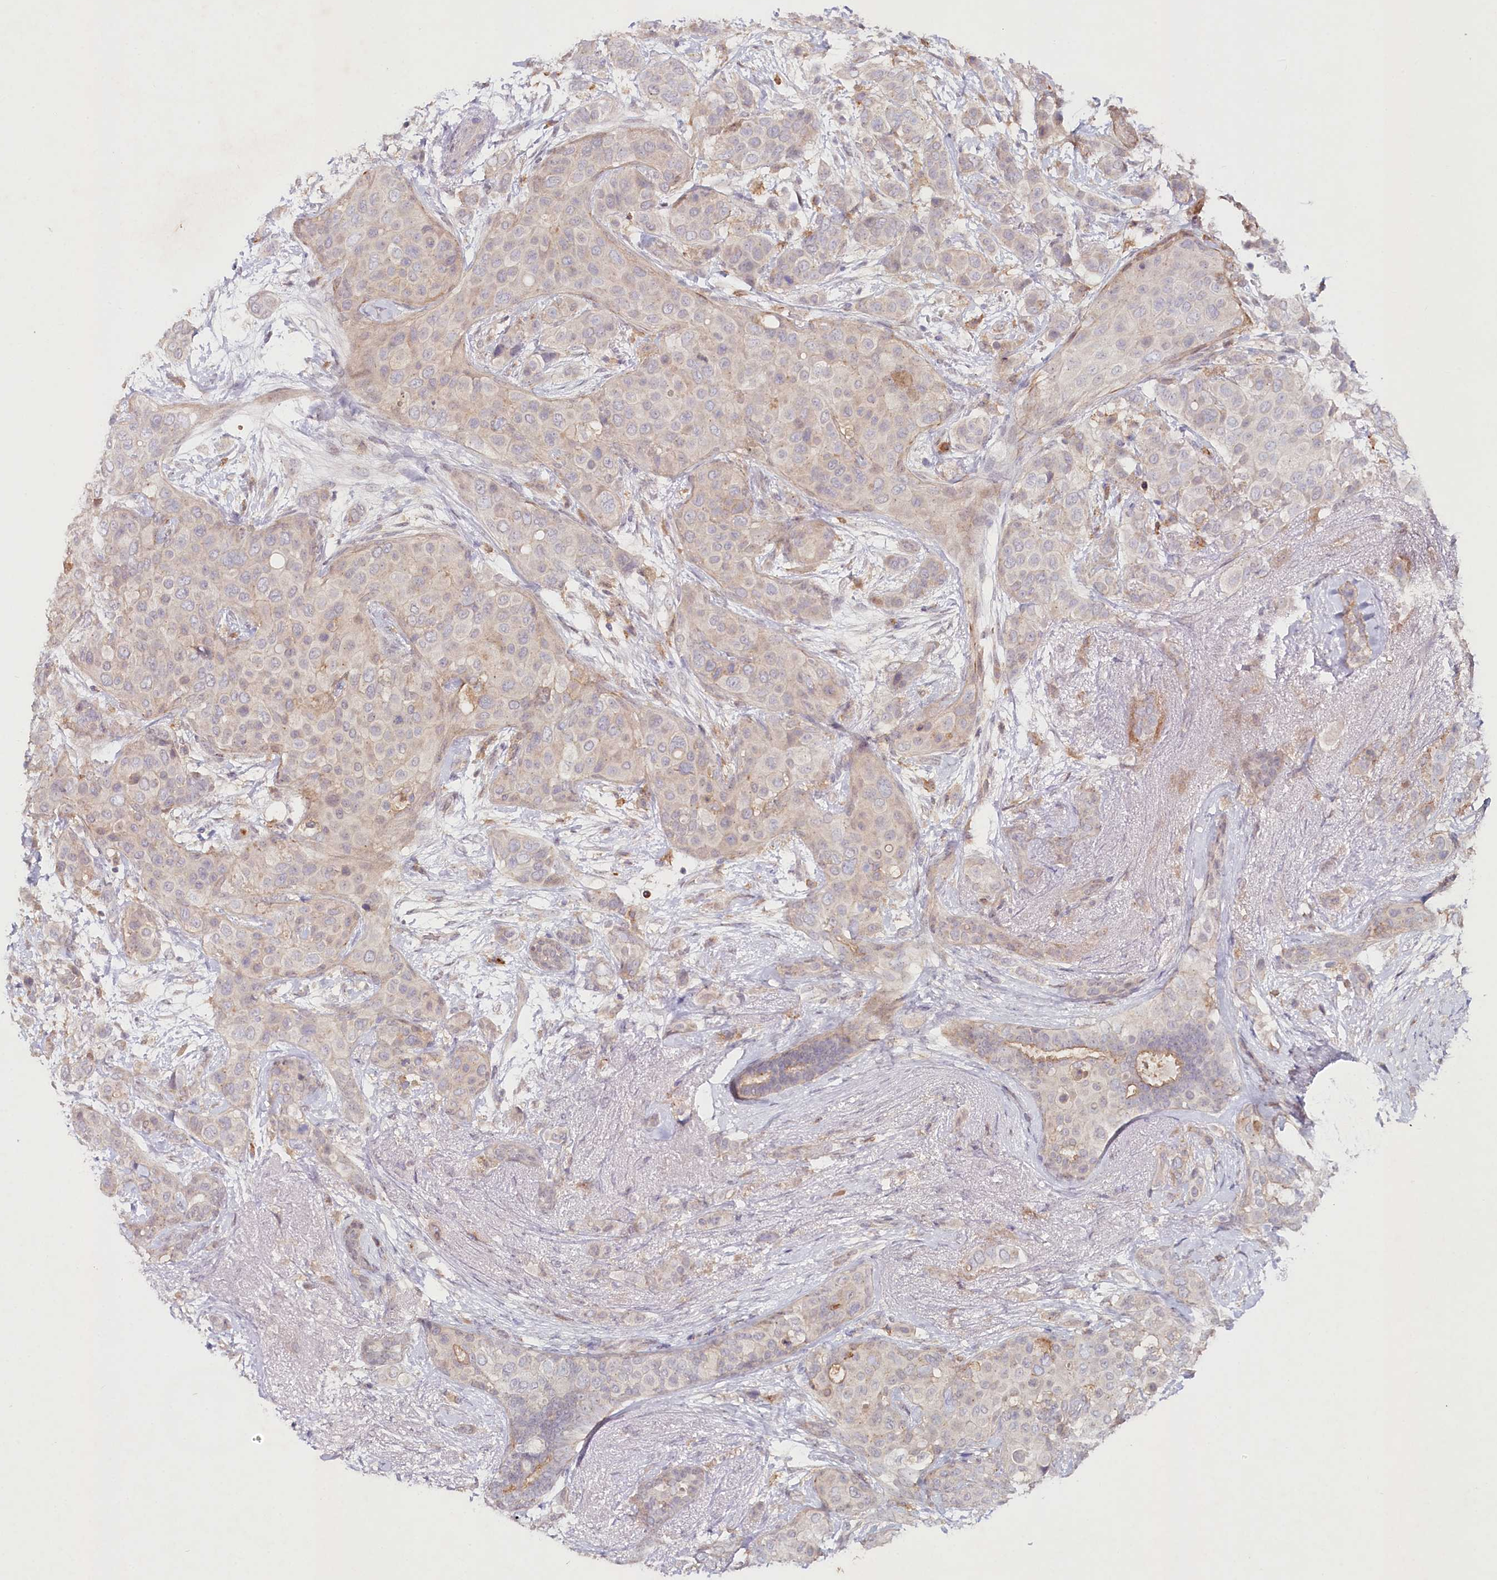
{"staining": {"intensity": "weak", "quantity": "<25%", "location": "cytoplasmic/membranous"}, "tissue": "breast cancer", "cell_type": "Tumor cells", "image_type": "cancer", "snomed": [{"axis": "morphology", "description": "Lobular carcinoma"}, {"axis": "topography", "description": "Breast"}], "caption": "Breast cancer (lobular carcinoma) was stained to show a protein in brown. There is no significant staining in tumor cells.", "gene": "ALDH3B1", "patient": {"sex": "female", "age": 51}}